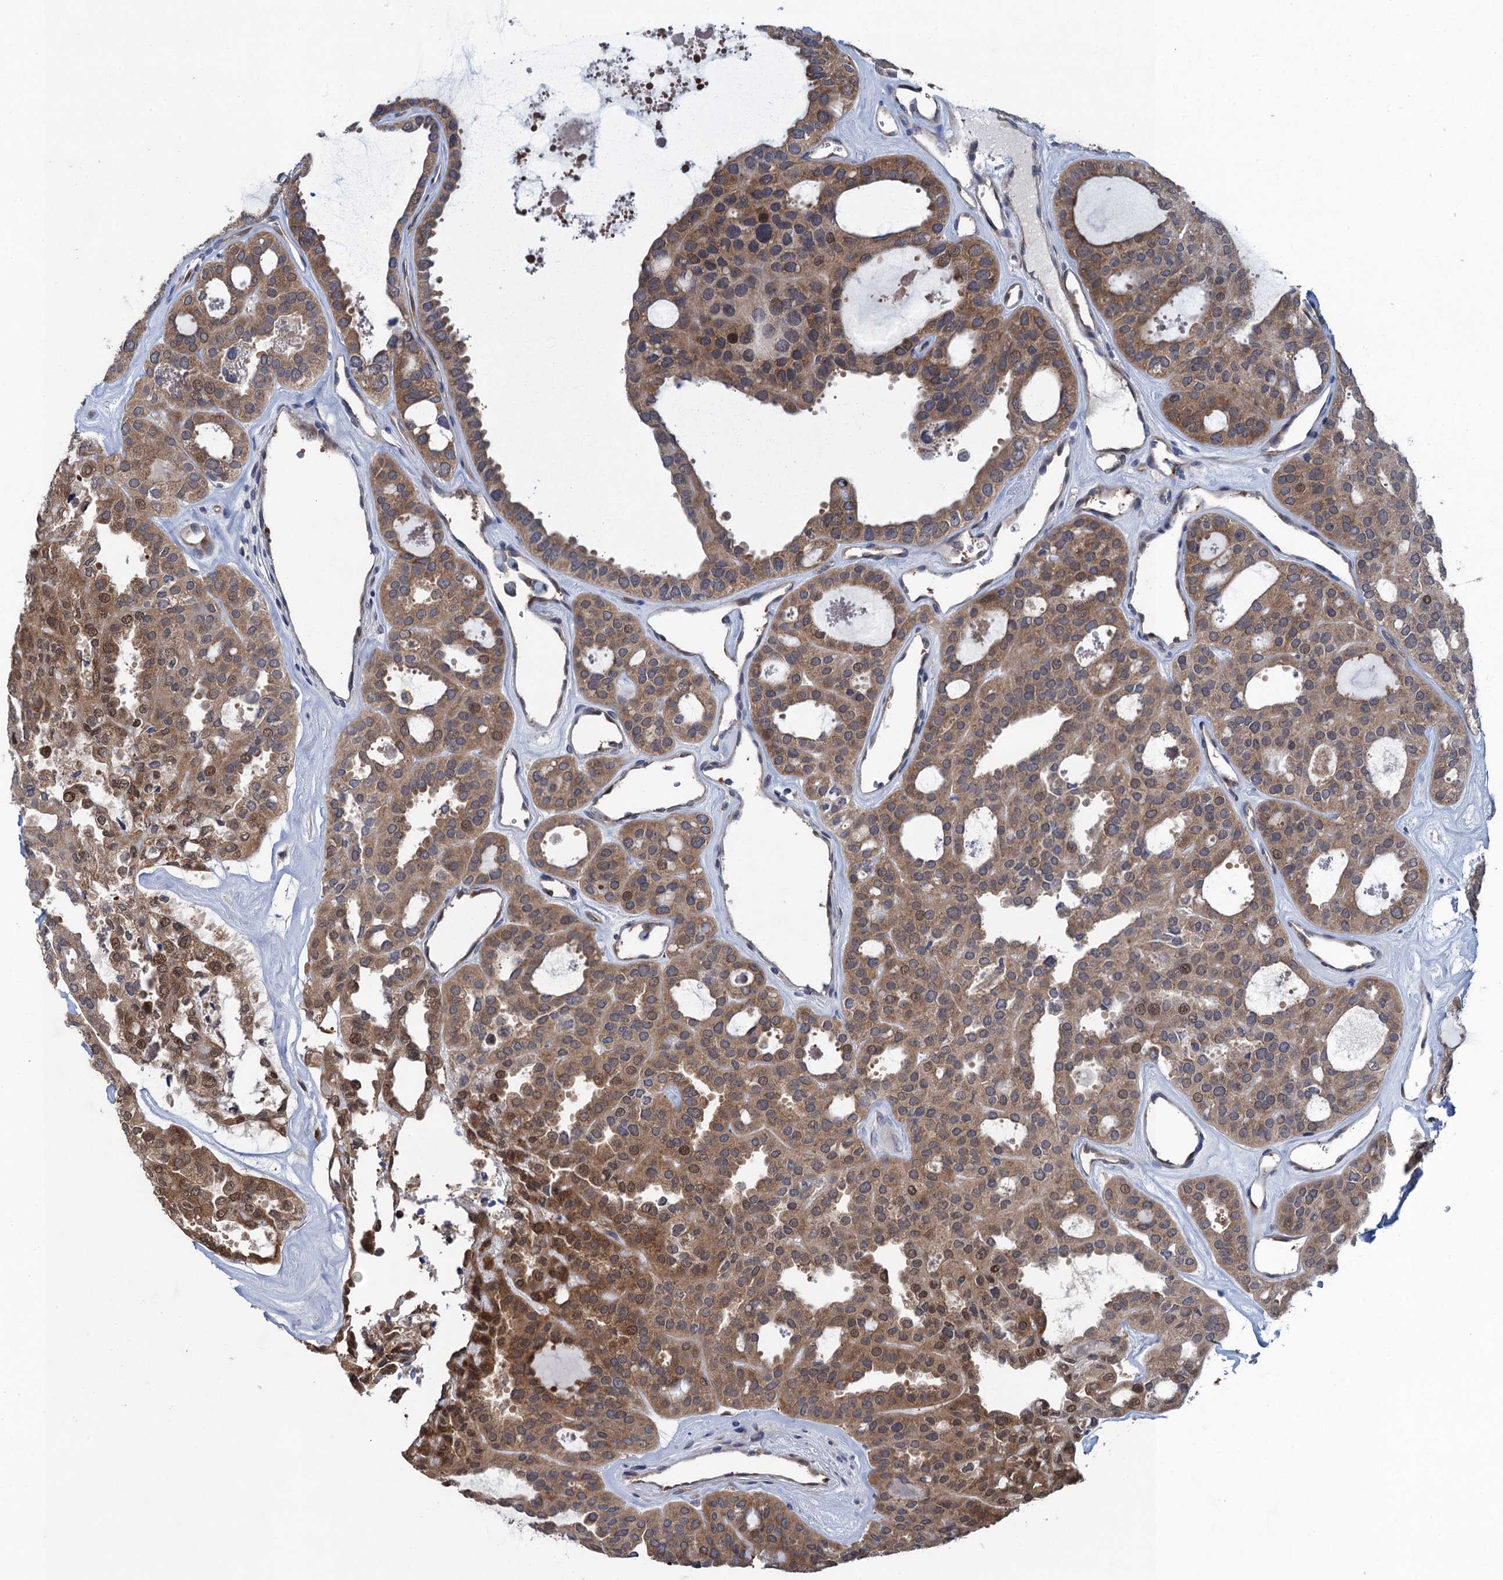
{"staining": {"intensity": "moderate", "quantity": ">75%", "location": "cytoplasmic/membranous,nuclear"}, "tissue": "thyroid cancer", "cell_type": "Tumor cells", "image_type": "cancer", "snomed": [{"axis": "morphology", "description": "Follicular adenoma carcinoma, NOS"}, {"axis": "topography", "description": "Thyroid gland"}], "caption": "Tumor cells exhibit moderate cytoplasmic/membranous and nuclear positivity in about >75% of cells in thyroid follicular adenoma carcinoma.", "gene": "CNTN5", "patient": {"sex": "male", "age": 75}}